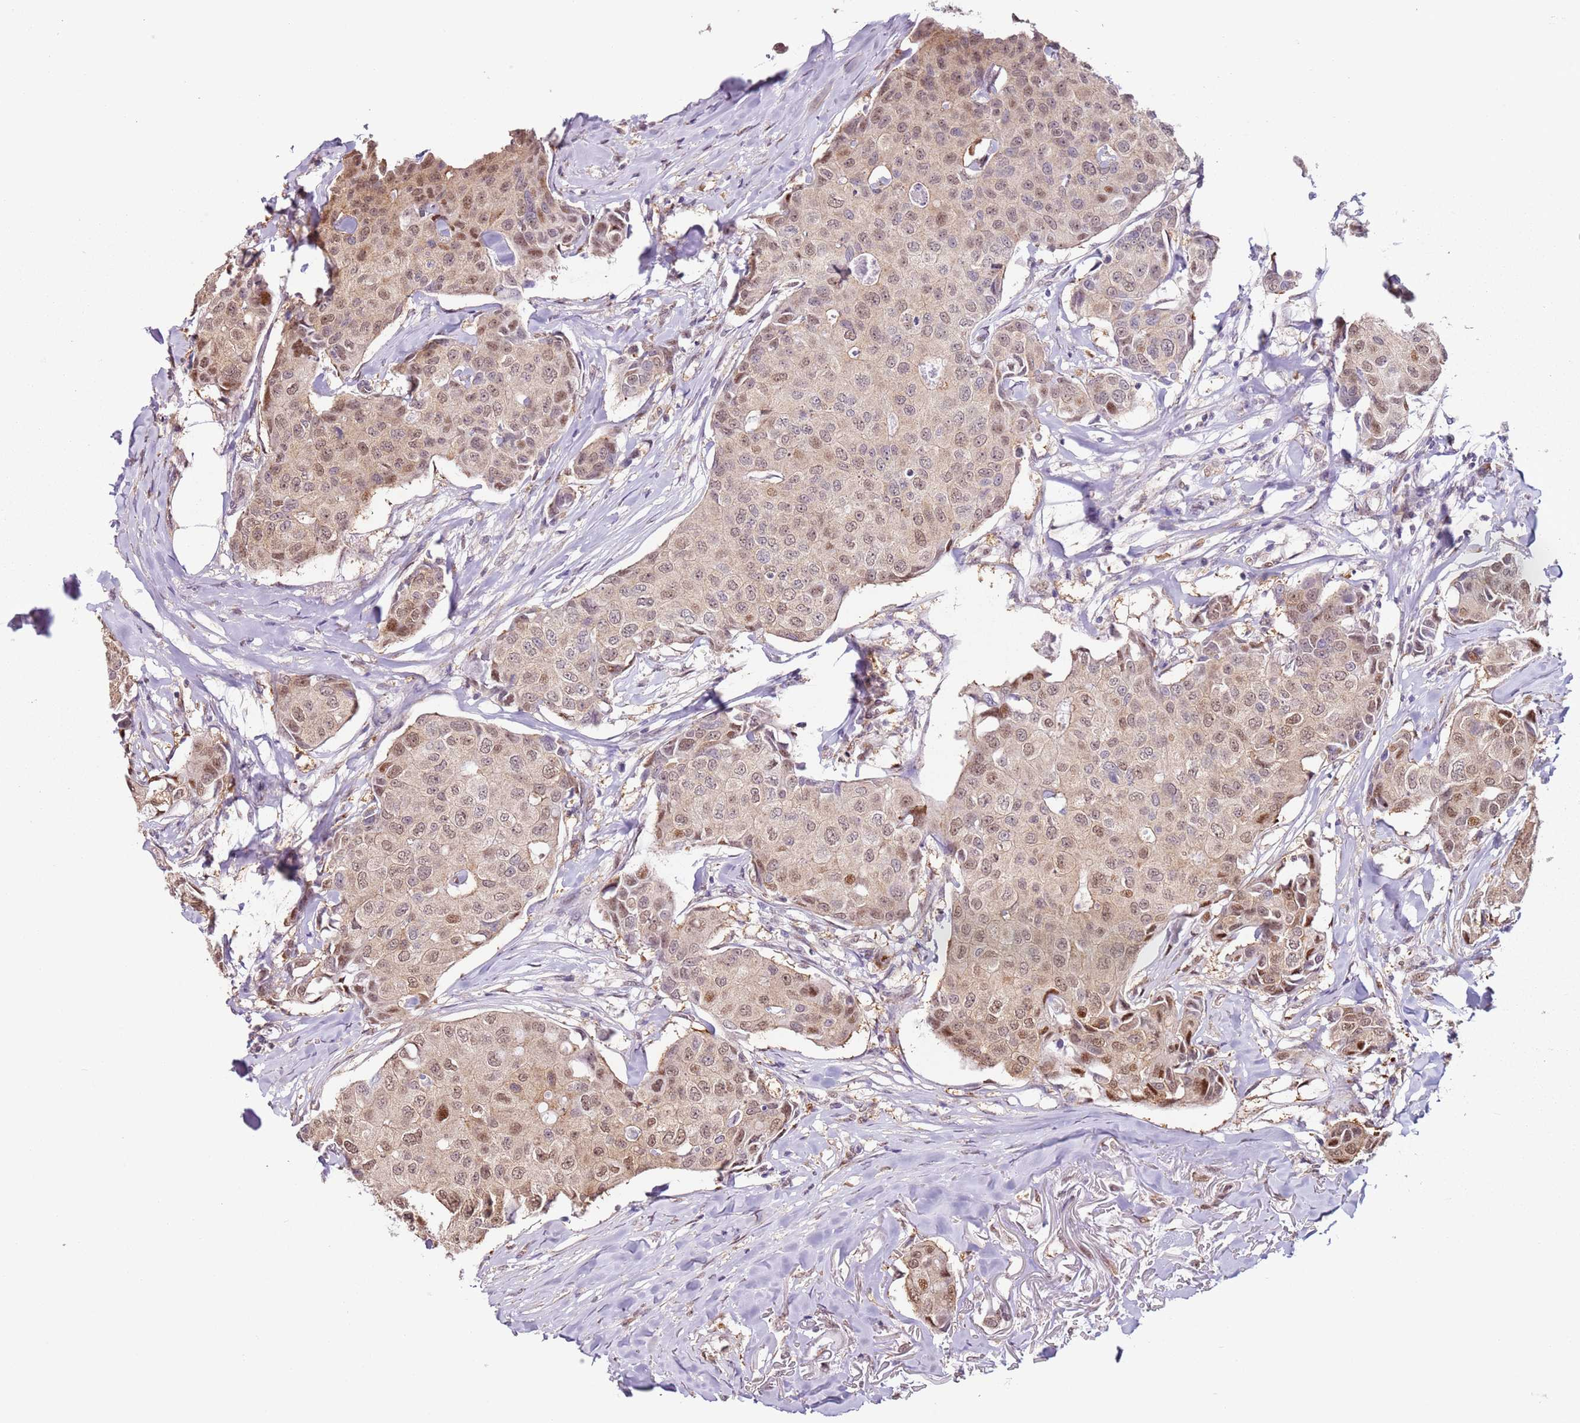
{"staining": {"intensity": "moderate", "quantity": "25%-75%", "location": "nuclear"}, "tissue": "breast cancer", "cell_type": "Tumor cells", "image_type": "cancer", "snomed": [{"axis": "morphology", "description": "Duct carcinoma"}, {"axis": "topography", "description": "Breast"}], "caption": "Immunohistochemical staining of human breast cancer demonstrates medium levels of moderate nuclear protein staining in approximately 25%-75% of tumor cells.", "gene": "PSMD4", "patient": {"sex": "female", "age": 80}}